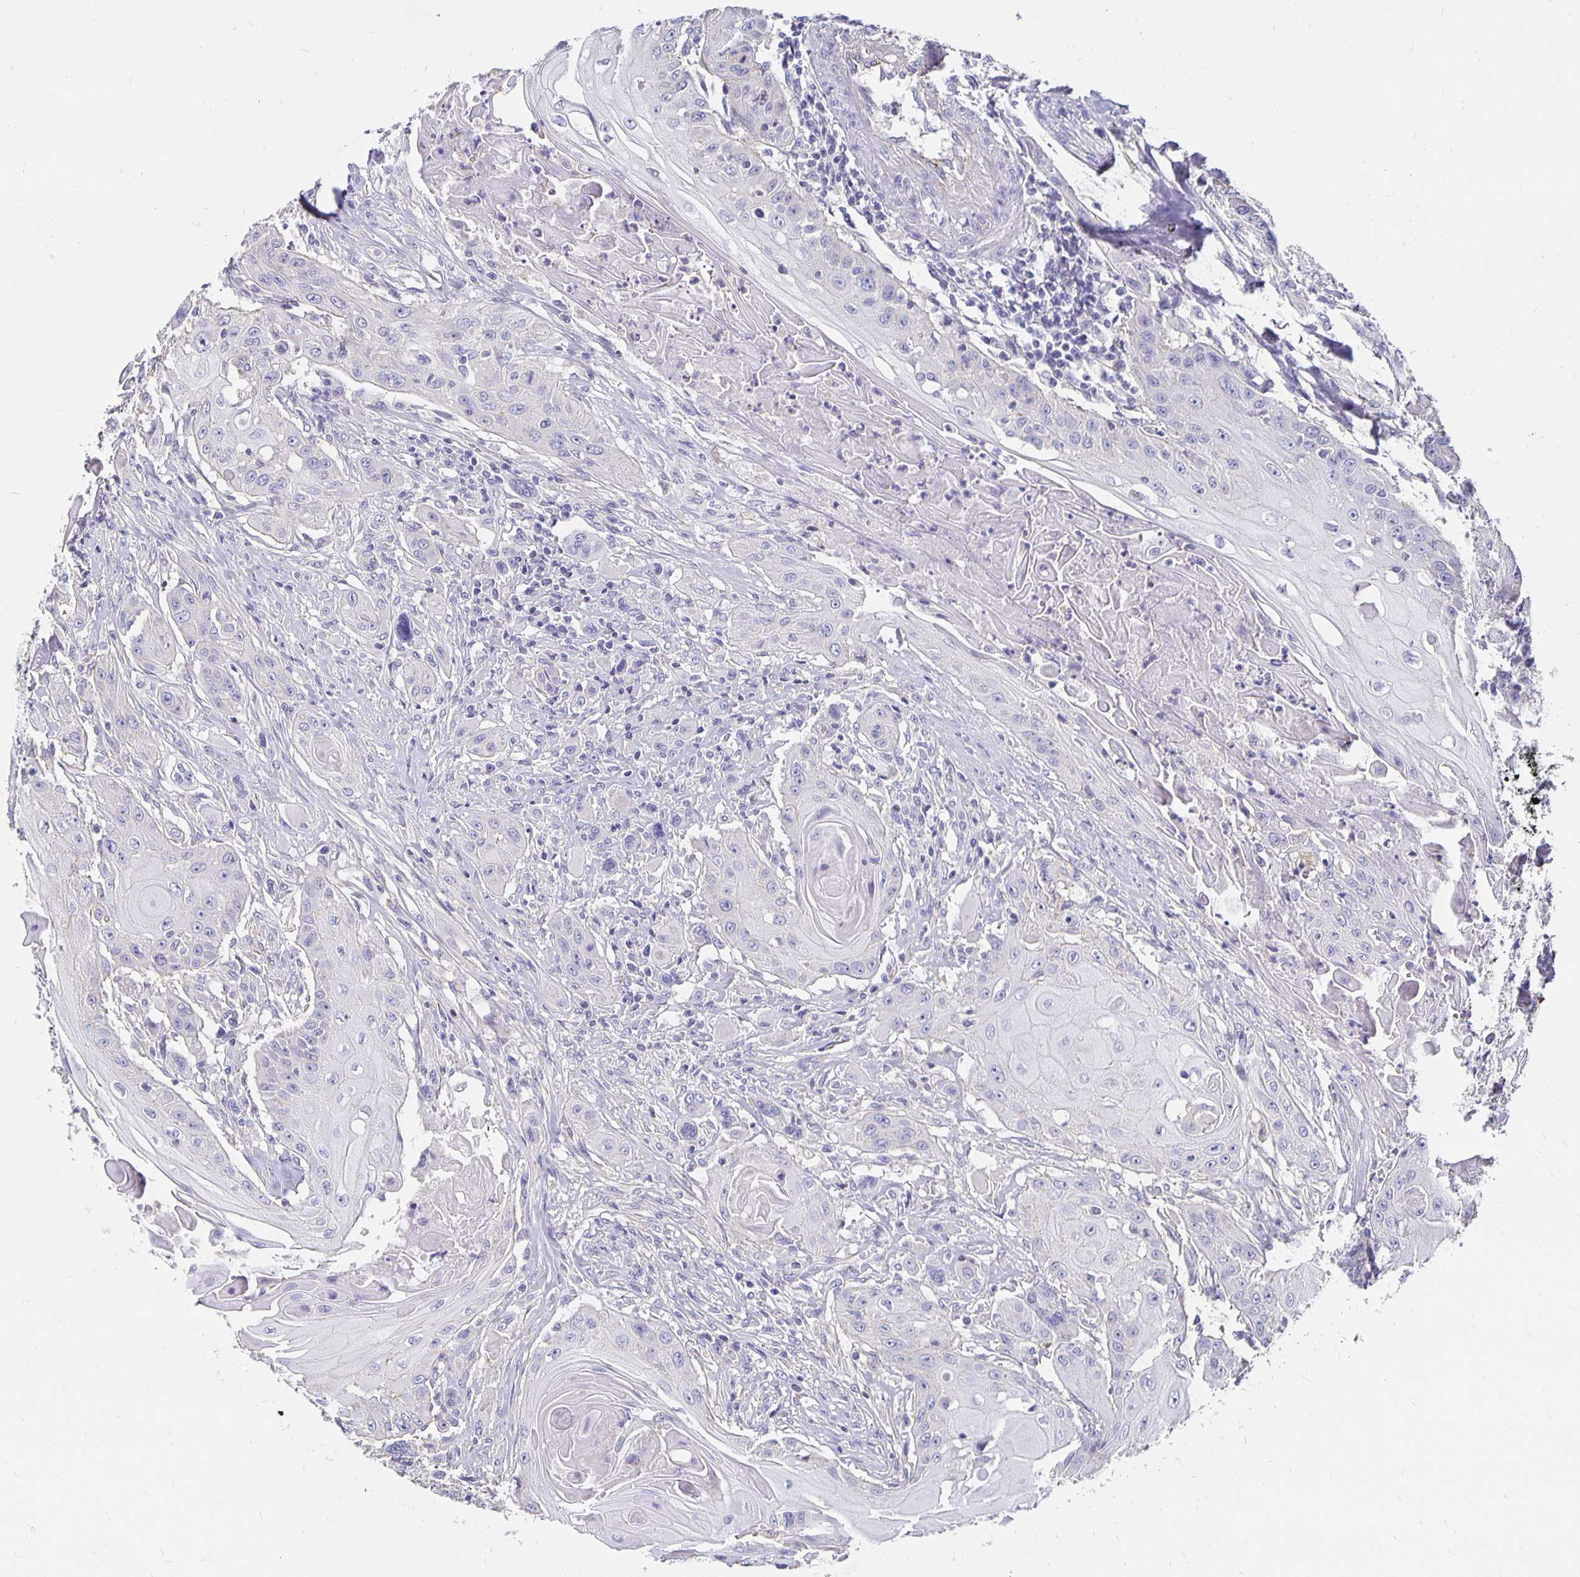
{"staining": {"intensity": "negative", "quantity": "none", "location": "none"}, "tissue": "head and neck cancer", "cell_type": "Tumor cells", "image_type": "cancer", "snomed": [{"axis": "morphology", "description": "Squamous cell carcinoma, NOS"}, {"axis": "topography", "description": "Oral tissue"}, {"axis": "topography", "description": "Head-Neck"}, {"axis": "topography", "description": "Neck, NOS"}], "caption": "This image is of head and neck cancer (squamous cell carcinoma) stained with immunohistochemistry to label a protein in brown with the nuclei are counter-stained blue. There is no staining in tumor cells.", "gene": "APOB", "patient": {"sex": "female", "age": 55}}